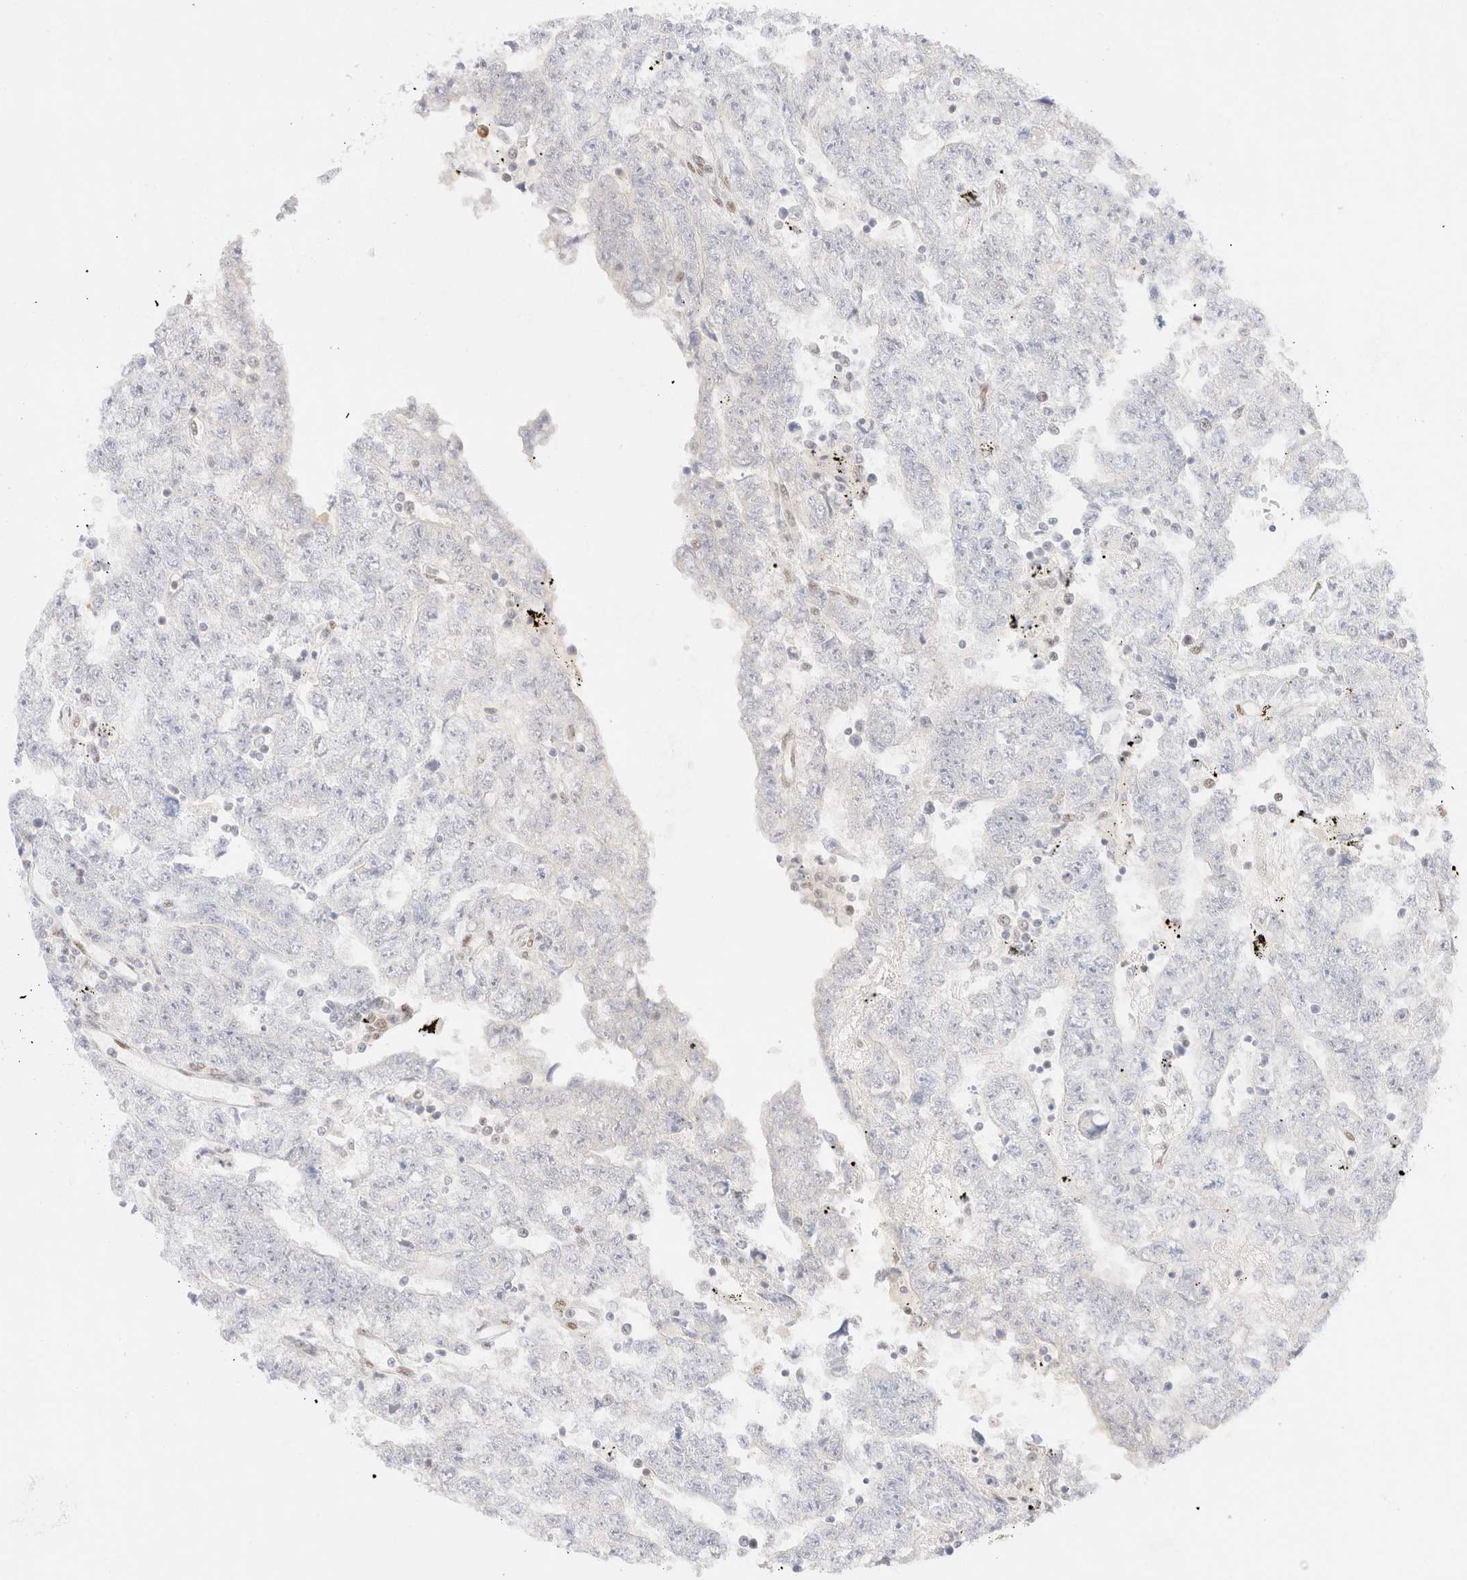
{"staining": {"intensity": "negative", "quantity": "none", "location": "none"}, "tissue": "testis cancer", "cell_type": "Tumor cells", "image_type": "cancer", "snomed": [{"axis": "morphology", "description": "Carcinoma, Embryonal, NOS"}, {"axis": "topography", "description": "Testis"}], "caption": "The photomicrograph shows no significant staining in tumor cells of testis cancer (embryonal carcinoma).", "gene": "CIC", "patient": {"sex": "male", "age": 25}}